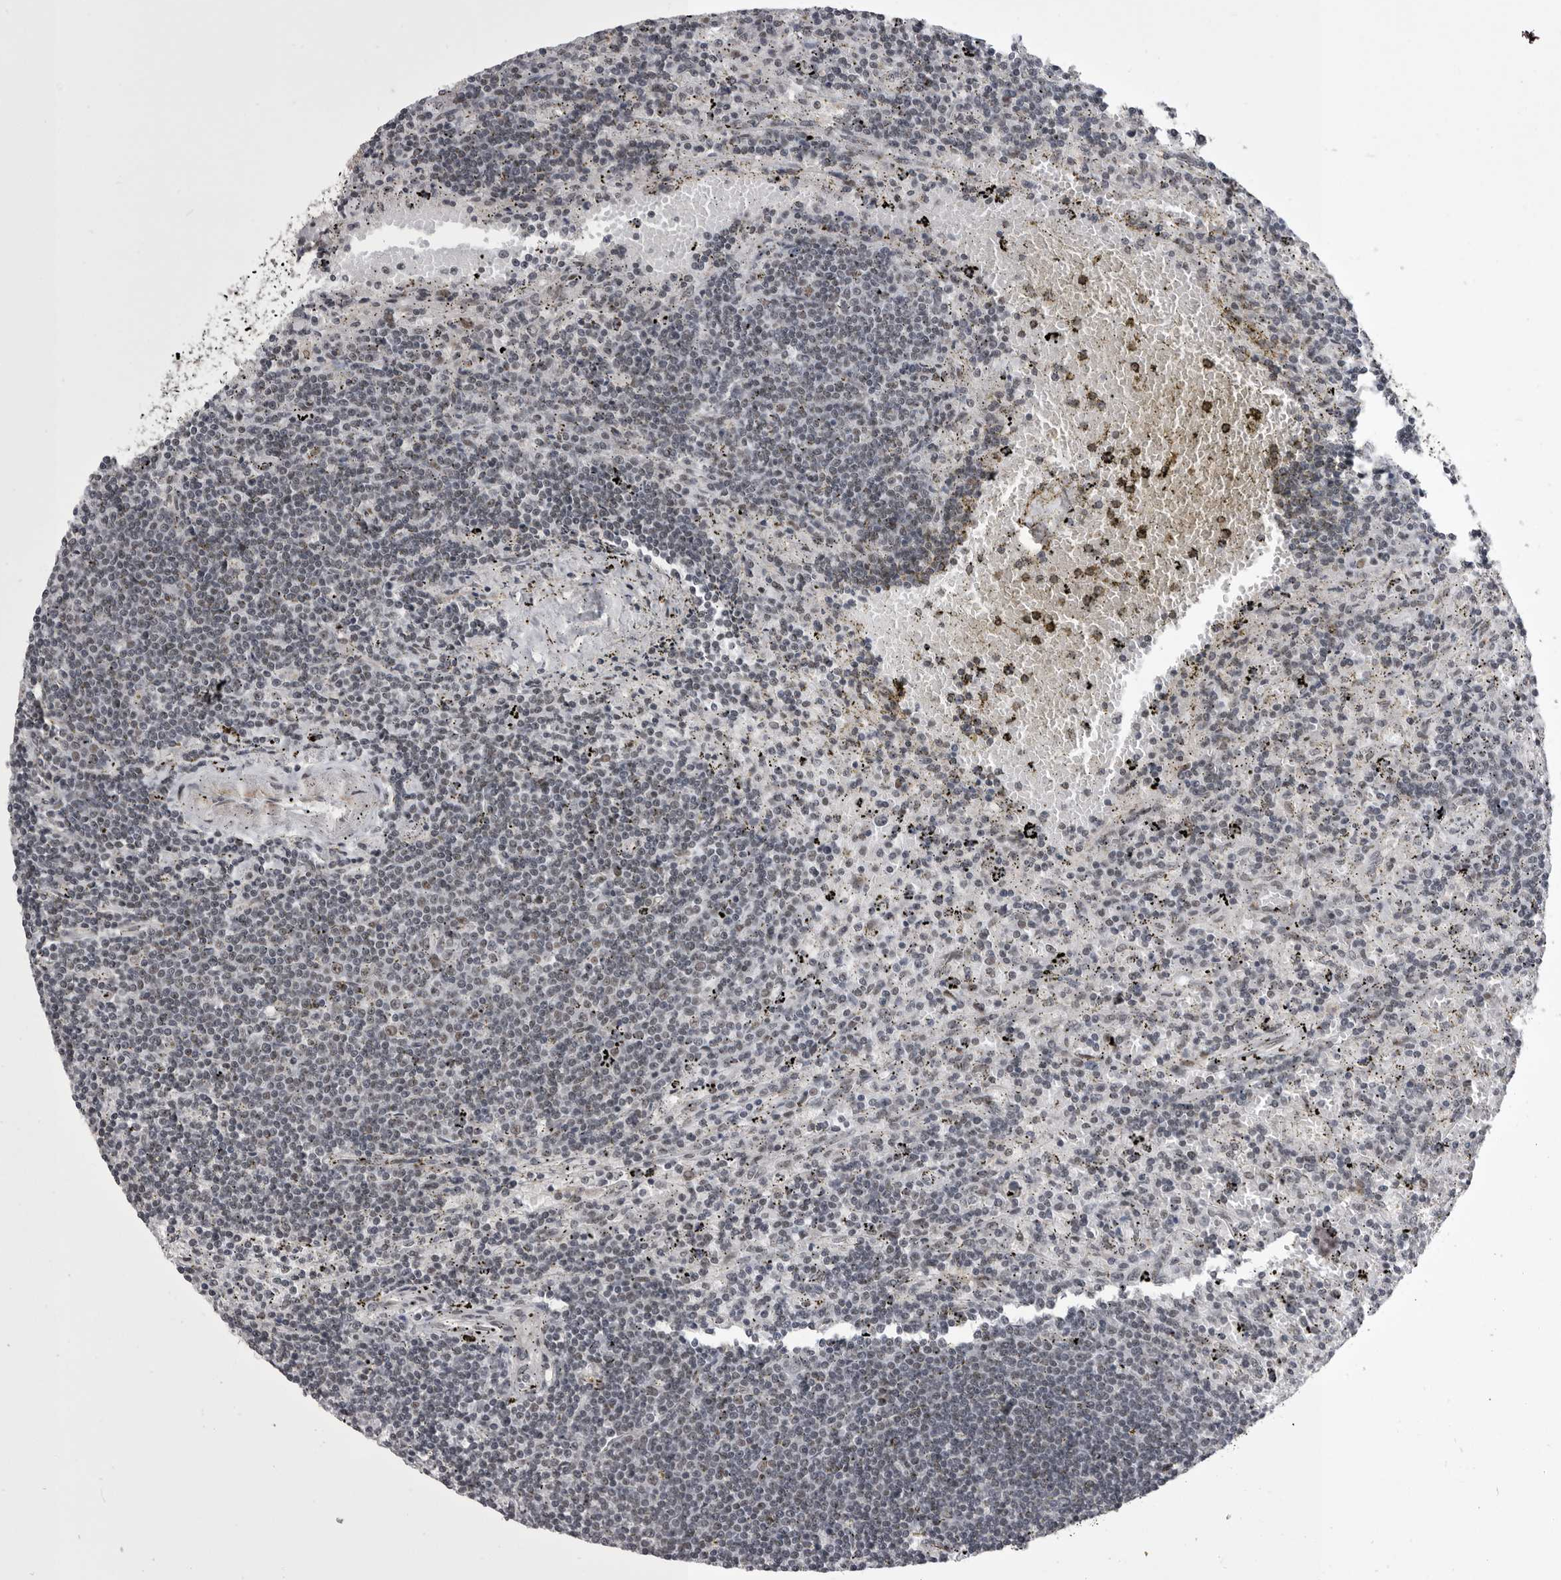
{"staining": {"intensity": "negative", "quantity": "none", "location": "none"}, "tissue": "lymphoma", "cell_type": "Tumor cells", "image_type": "cancer", "snomed": [{"axis": "morphology", "description": "Malignant lymphoma, non-Hodgkin's type, Low grade"}, {"axis": "topography", "description": "Spleen"}], "caption": "Immunohistochemical staining of human malignant lymphoma, non-Hodgkin's type (low-grade) demonstrates no significant positivity in tumor cells. (DAB immunohistochemistry visualized using brightfield microscopy, high magnification).", "gene": "PRPF3", "patient": {"sex": "male", "age": 76}}